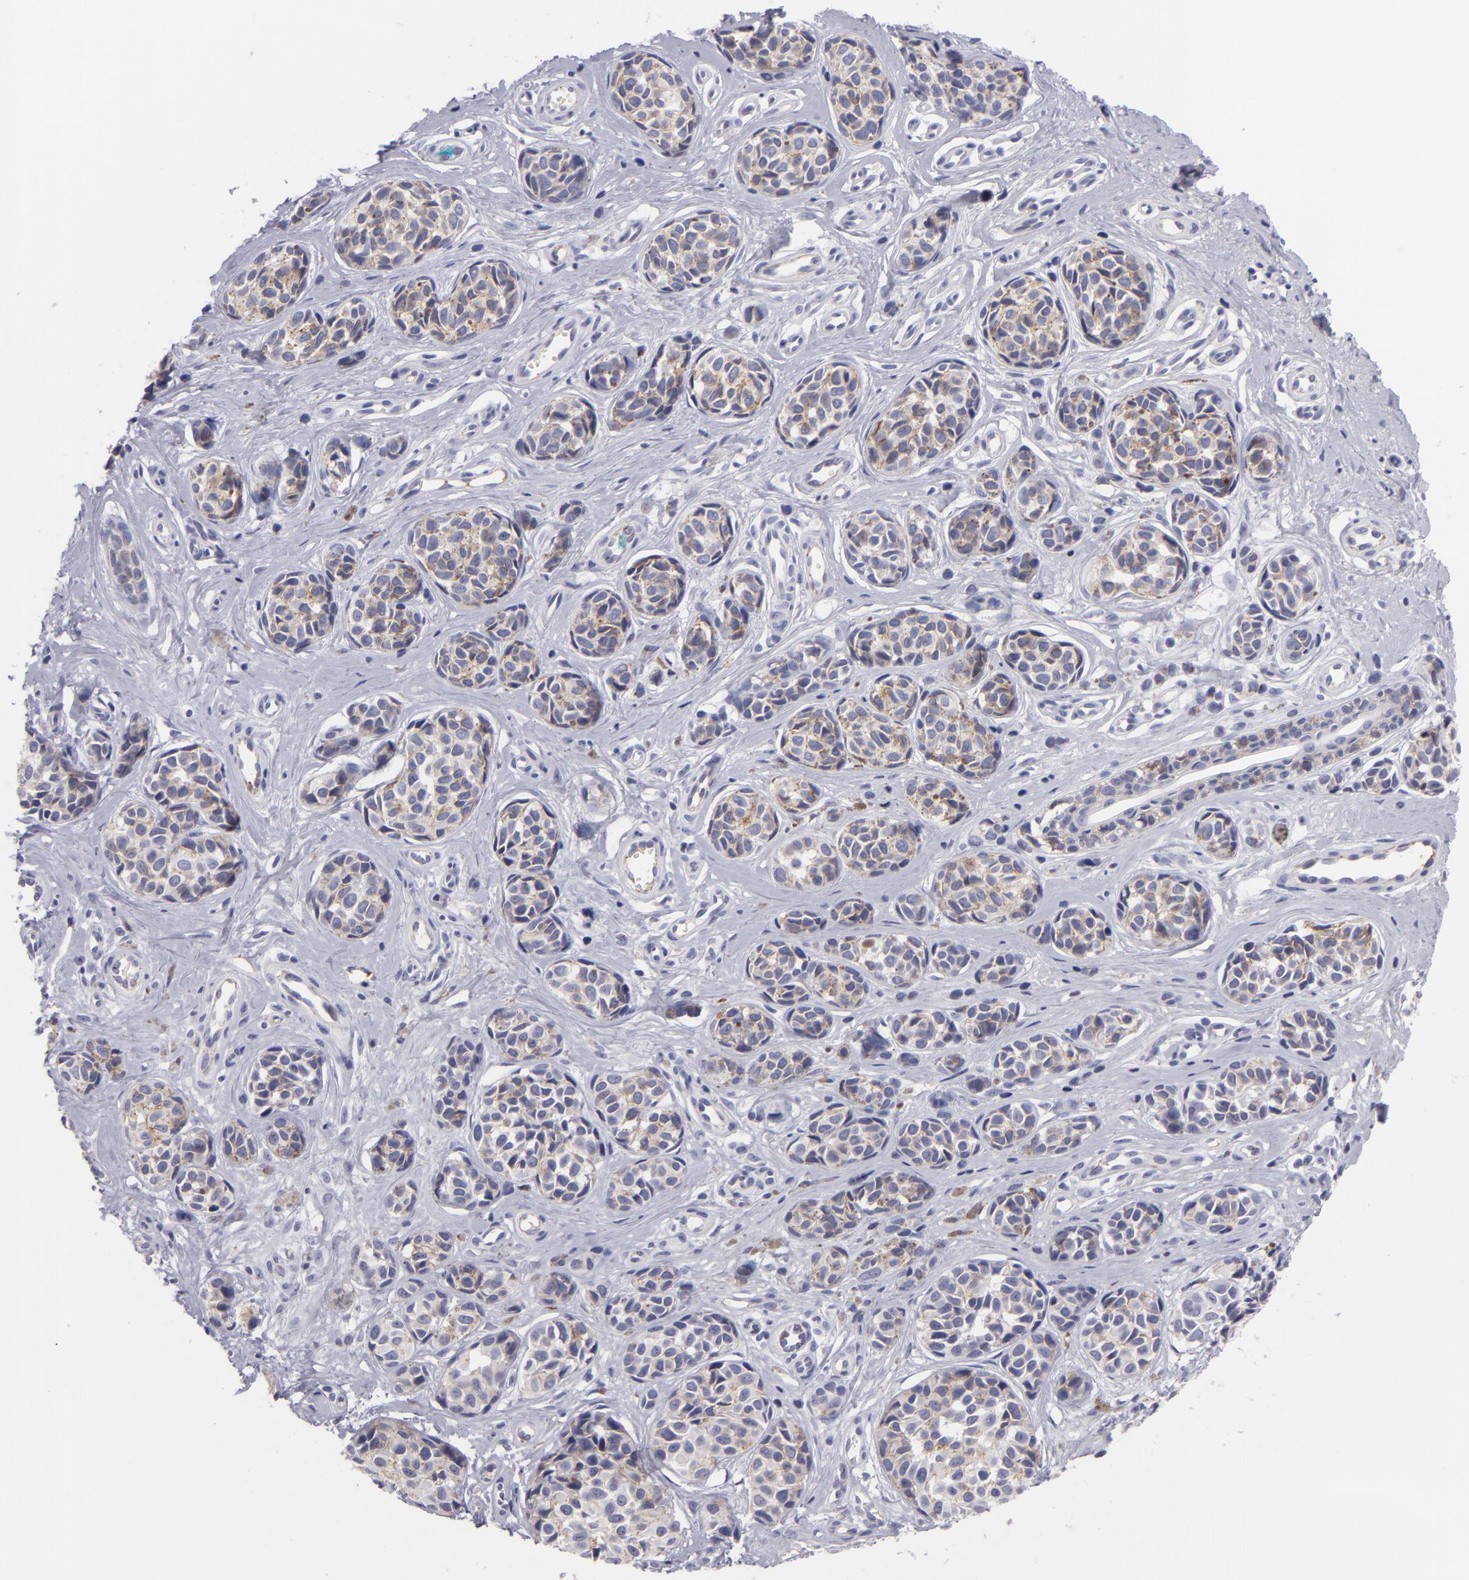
{"staining": {"intensity": "weak", "quantity": ">75%", "location": "cytoplasmic/membranous"}, "tissue": "melanoma", "cell_type": "Tumor cells", "image_type": "cancer", "snomed": [{"axis": "morphology", "description": "Malignant melanoma, NOS"}, {"axis": "topography", "description": "Skin"}], "caption": "Protein expression analysis of human melanoma reveals weak cytoplasmic/membranous staining in about >75% of tumor cells. (DAB IHC with brightfield microscopy, high magnification).", "gene": "CTNNB1", "patient": {"sex": "male", "age": 79}}